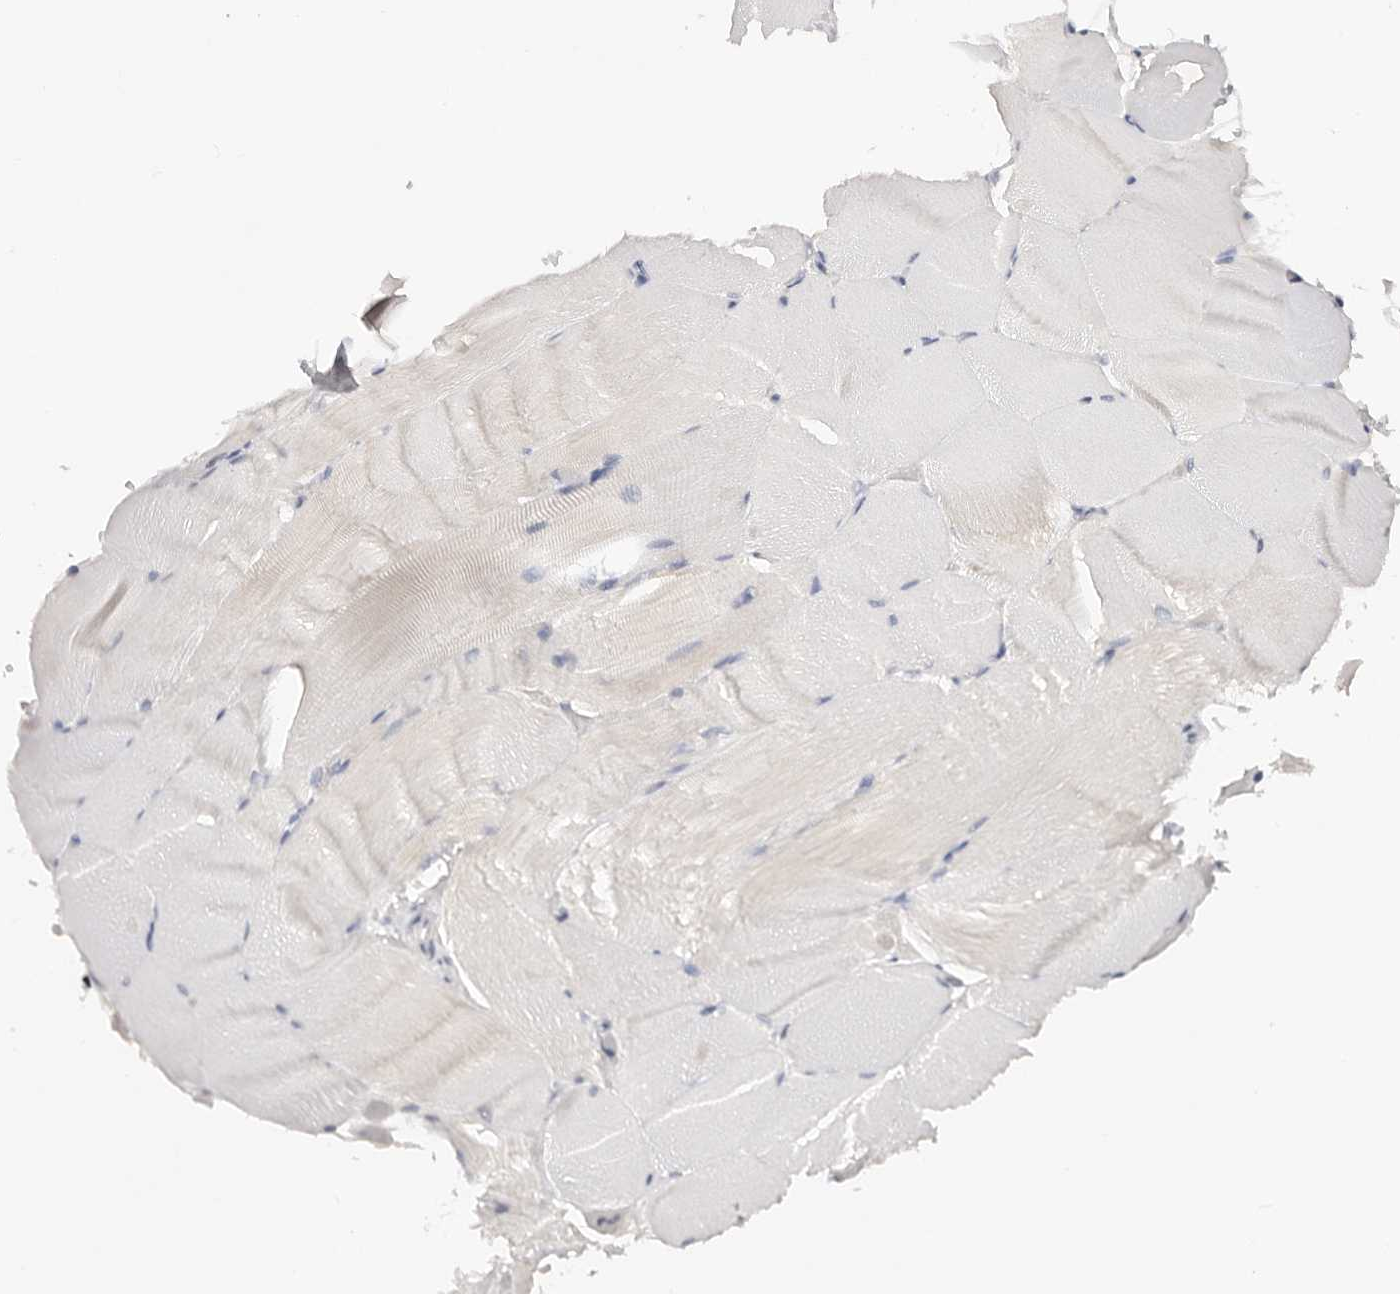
{"staining": {"intensity": "negative", "quantity": "none", "location": "none"}, "tissue": "skeletal muscle", "cell_type": "Myocytes", "image_type": "normal", "snomed": [{"axis": "morphology", "description": "Normal tissue, NOS"}, {"axis": "topography", "description": "Skeletal muscle"}, {"axis": "topography", "description": "Parathyroid gland"}], "caption": "This is an IHC image of unremarkable skeletal muscle. There is no staining in myocytes.", "gene": "DNASE1", "patient": {"sex": "female", "age": 37}}